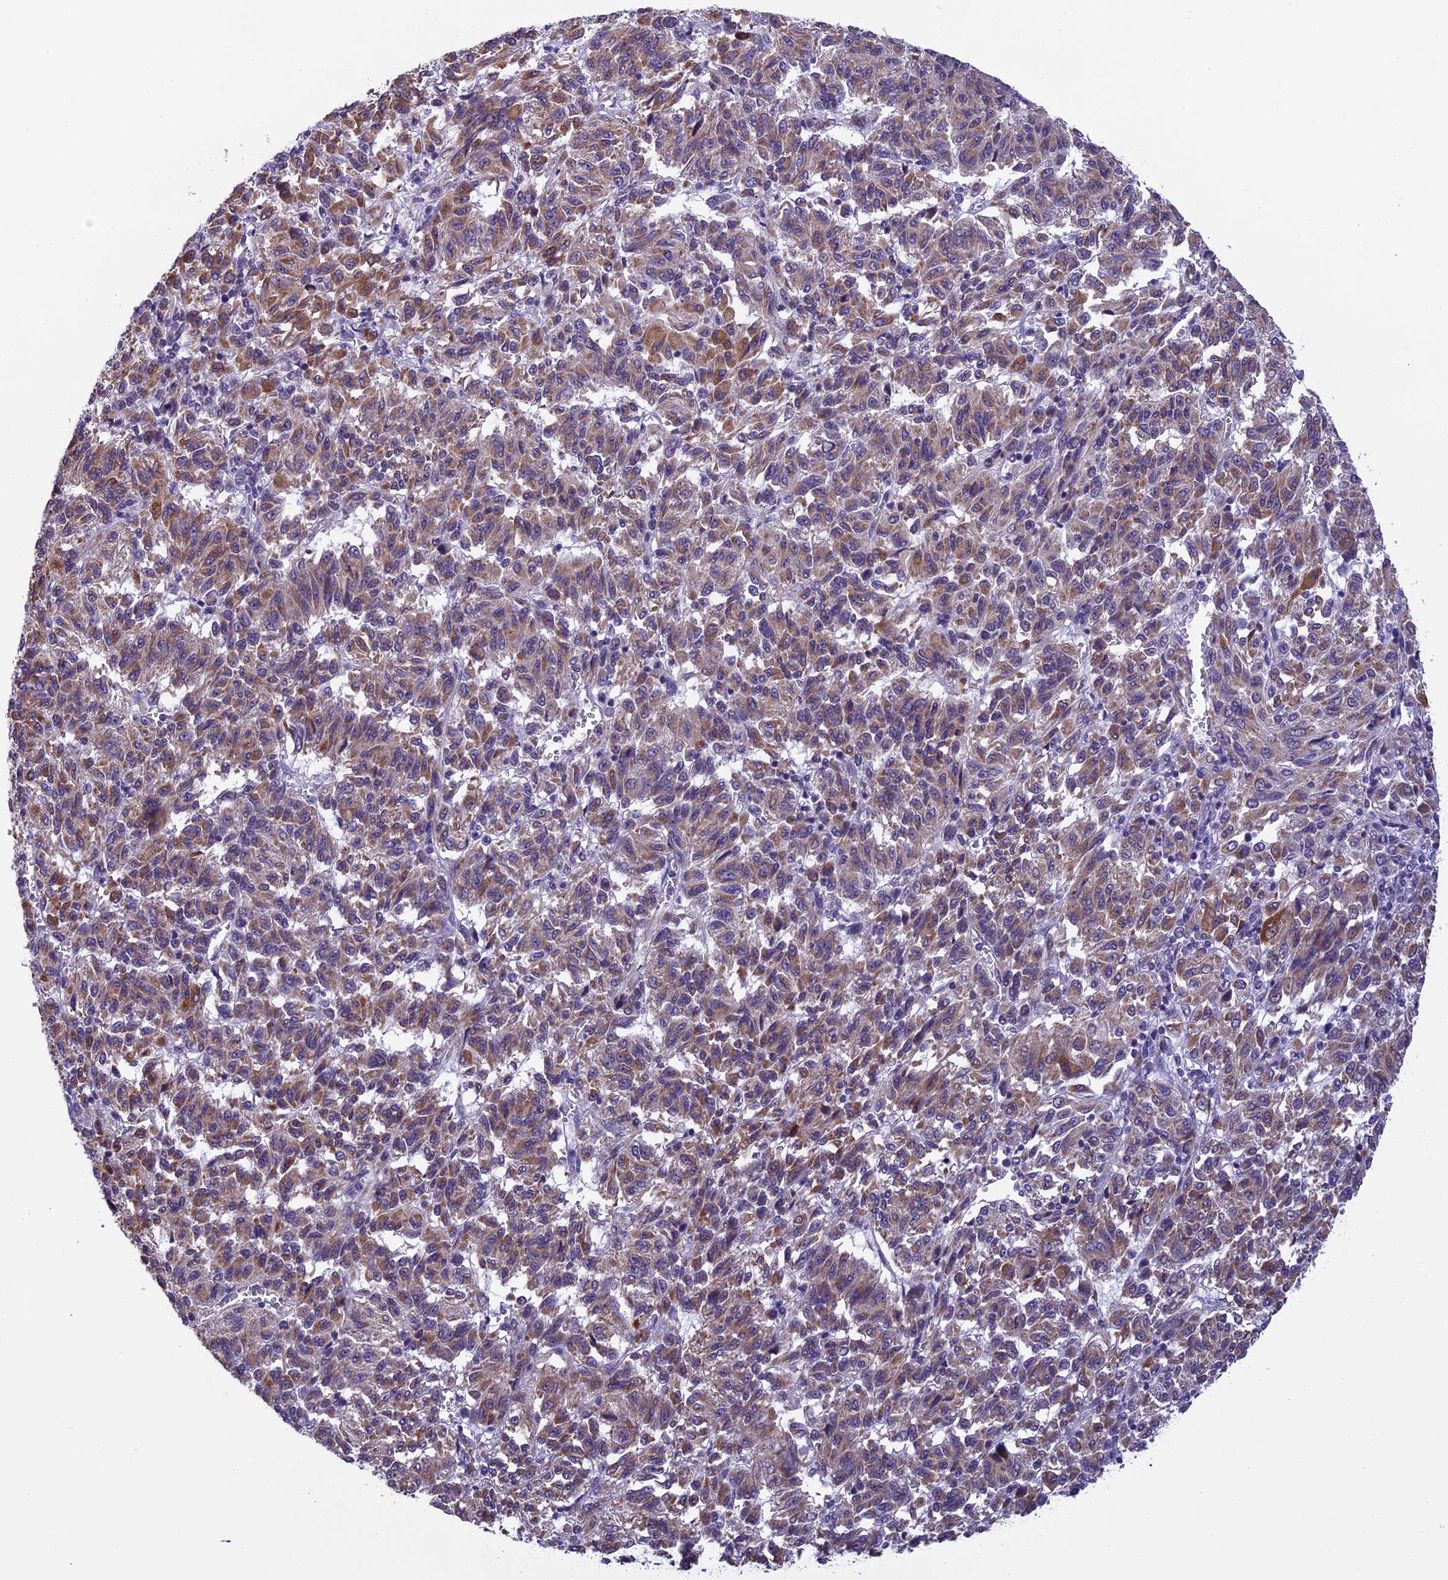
{"staining": {"intensity": "moderate", "quantity": ">75%", "location": "cytoplasmic/membranous"}, "tissue": "melanoma", "cell_type": "Tumor cells", "image_type": "cancer", "snomed": [{"axis": "morphology", "description": "Malignant melanoma, Metastatic site"}, {"axis": "topography", "description": "Lung"}], "caption": "Immunohistochemistry (IHC) photomicrograph of human melanoma stained for a protein (brown), which reveals medium levels of moderate cytoplasmic/membranous expression in approximately >75% of tumor cells.", "gene": "ZNF317", "patient": {"sex": "male", "age": 64}}